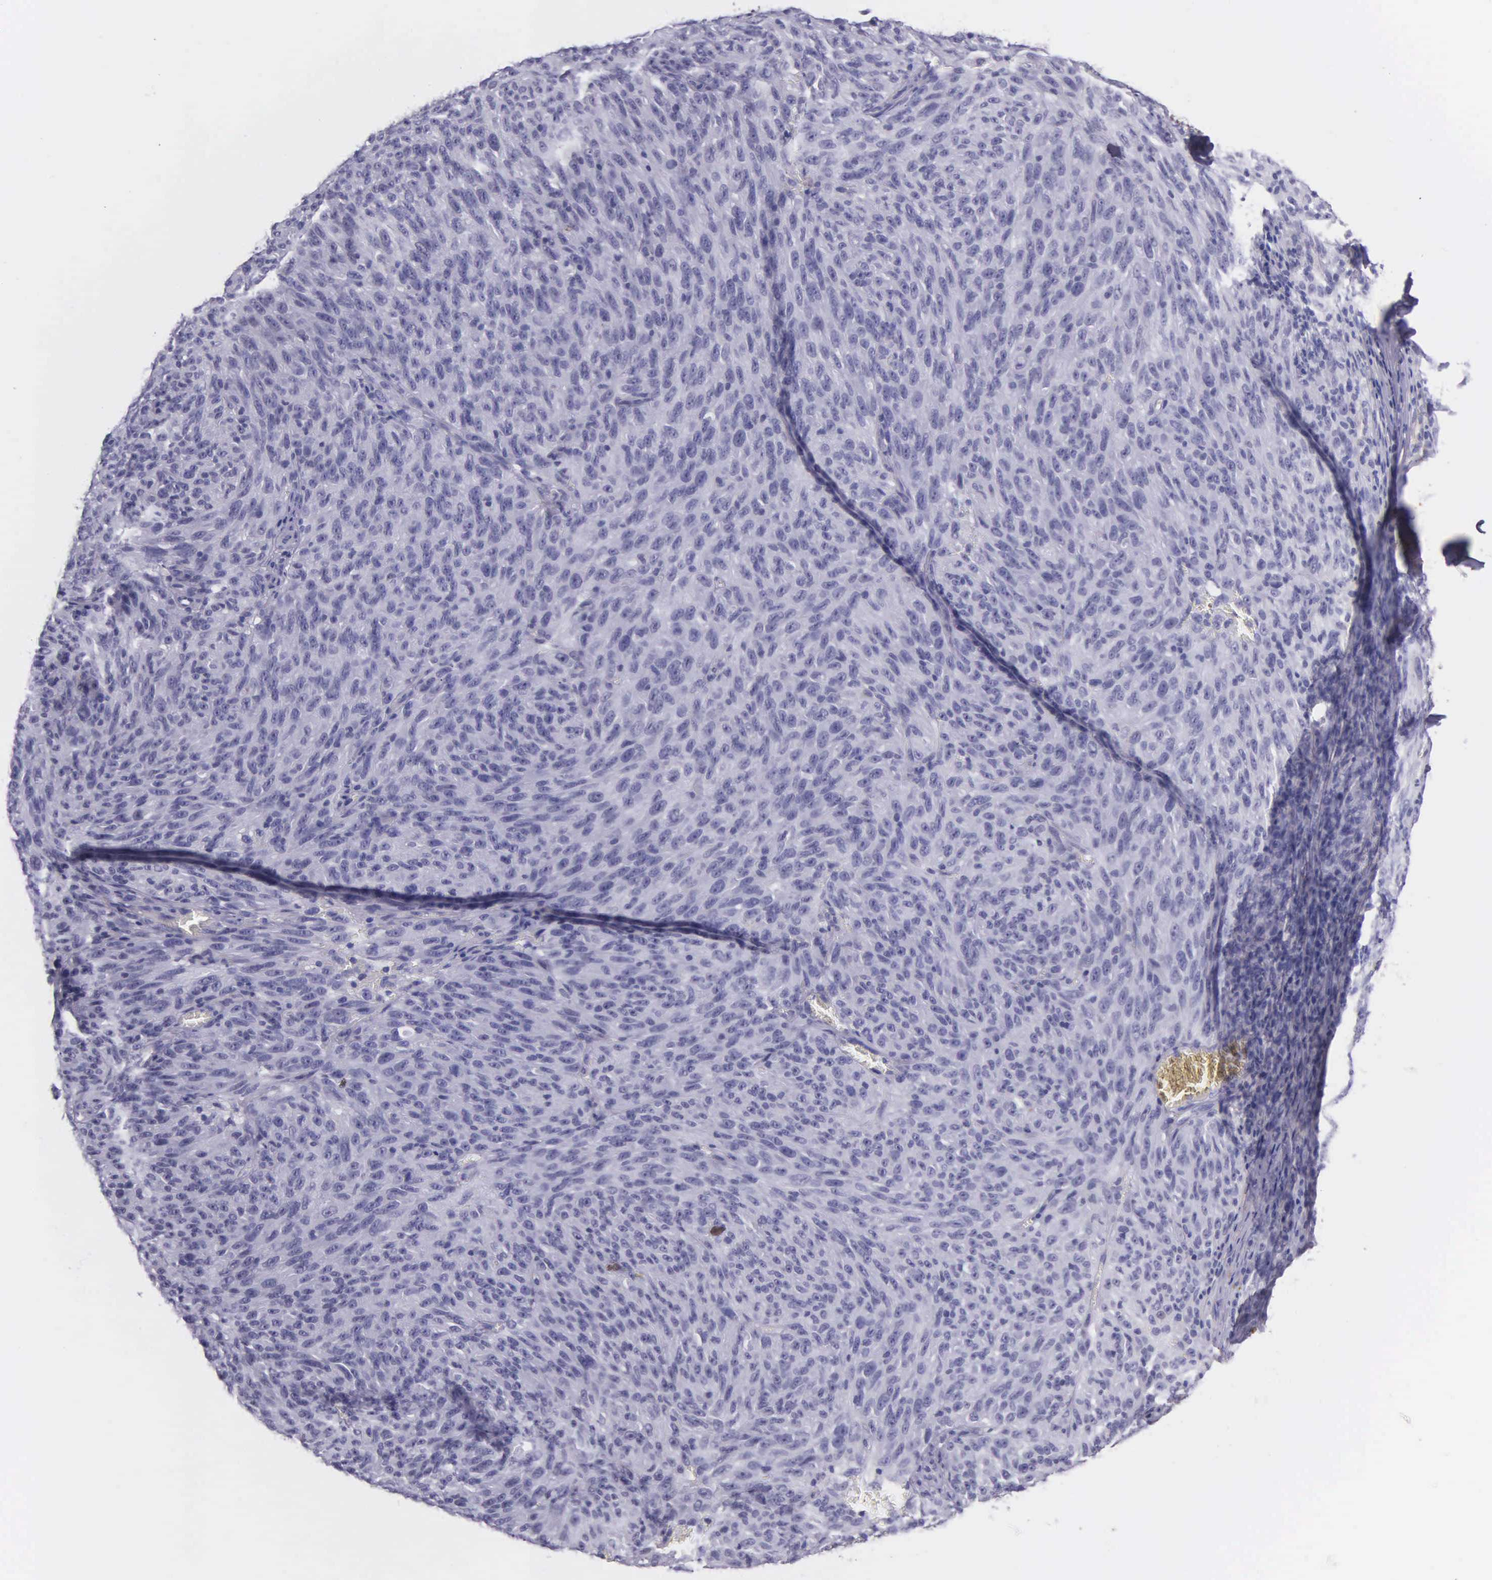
{"staining": {"intensity": "negative", "quantity": "none", "location": "none"}, "tissue": "melanoma", "cell_type": "Tumor cells", "image_type": "cancer", "snomed": [{"axis": "morphology", "description": "Malignant melanoma, NOS"}, {"axis": "topography", "description": "Skin"}], "caption": "Melanoma stained for a protein using immunohistochemistry shows no expression tumor cells.", "gene": "AHNAK2", "patient": {"sex": "male", "age": 76}}